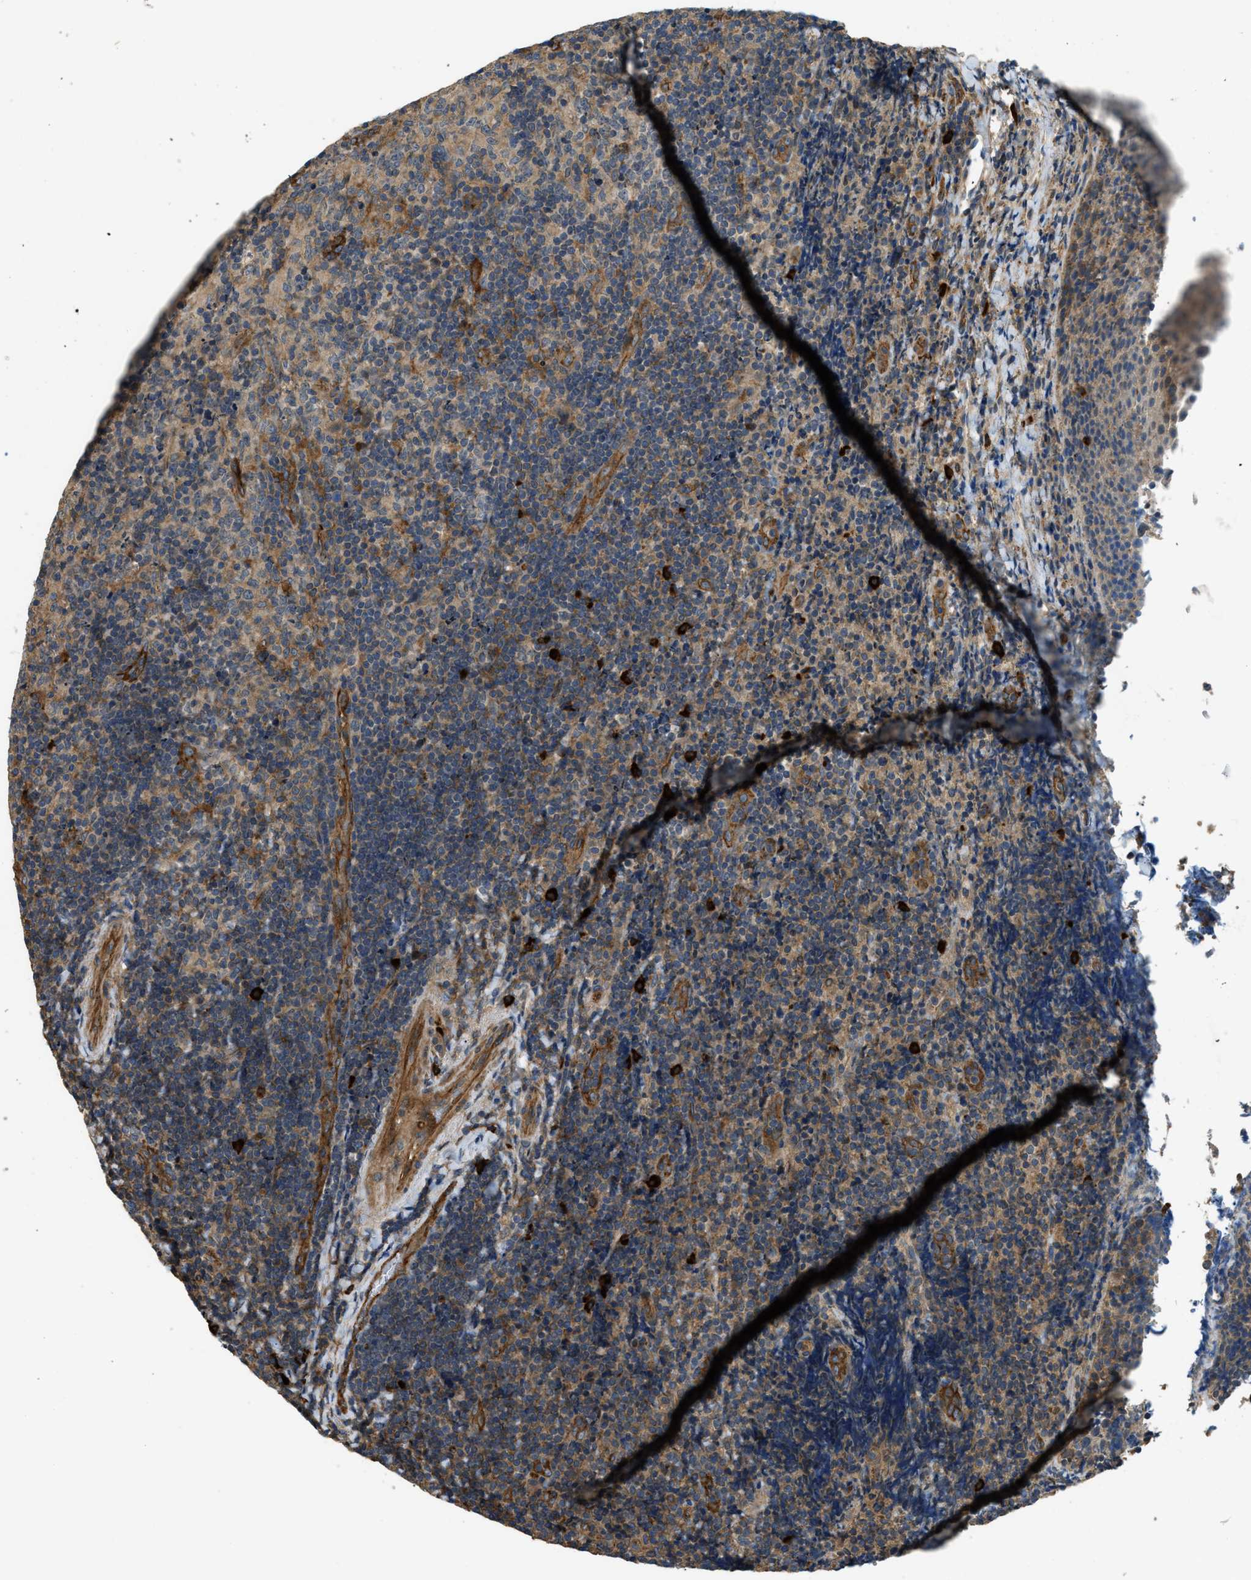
{"staining": {"intensity": "weak", "quantity": ">75%", "location": "cytoplasmic/membranous"}, "tissue": "lymphoma", "cell_type": "Tumor cells", "image_type": "cancer", "snomed": [{"axis": "morphology", "description": "Malignant lymphoma, non-Hodgkin's type, High grade"}, {"axis": "topography", "description": "Tonsil"}], "caption": "There is low levels of weak cytoplasmic/membranous expression in tumor cells of high-grade malignant lymphoma, non-Hodgkin's type, as demonstrated by immunohistochemical staining (brown color).", "gene": "BAG4", "patient": {"sex": "female", "age": 36}}